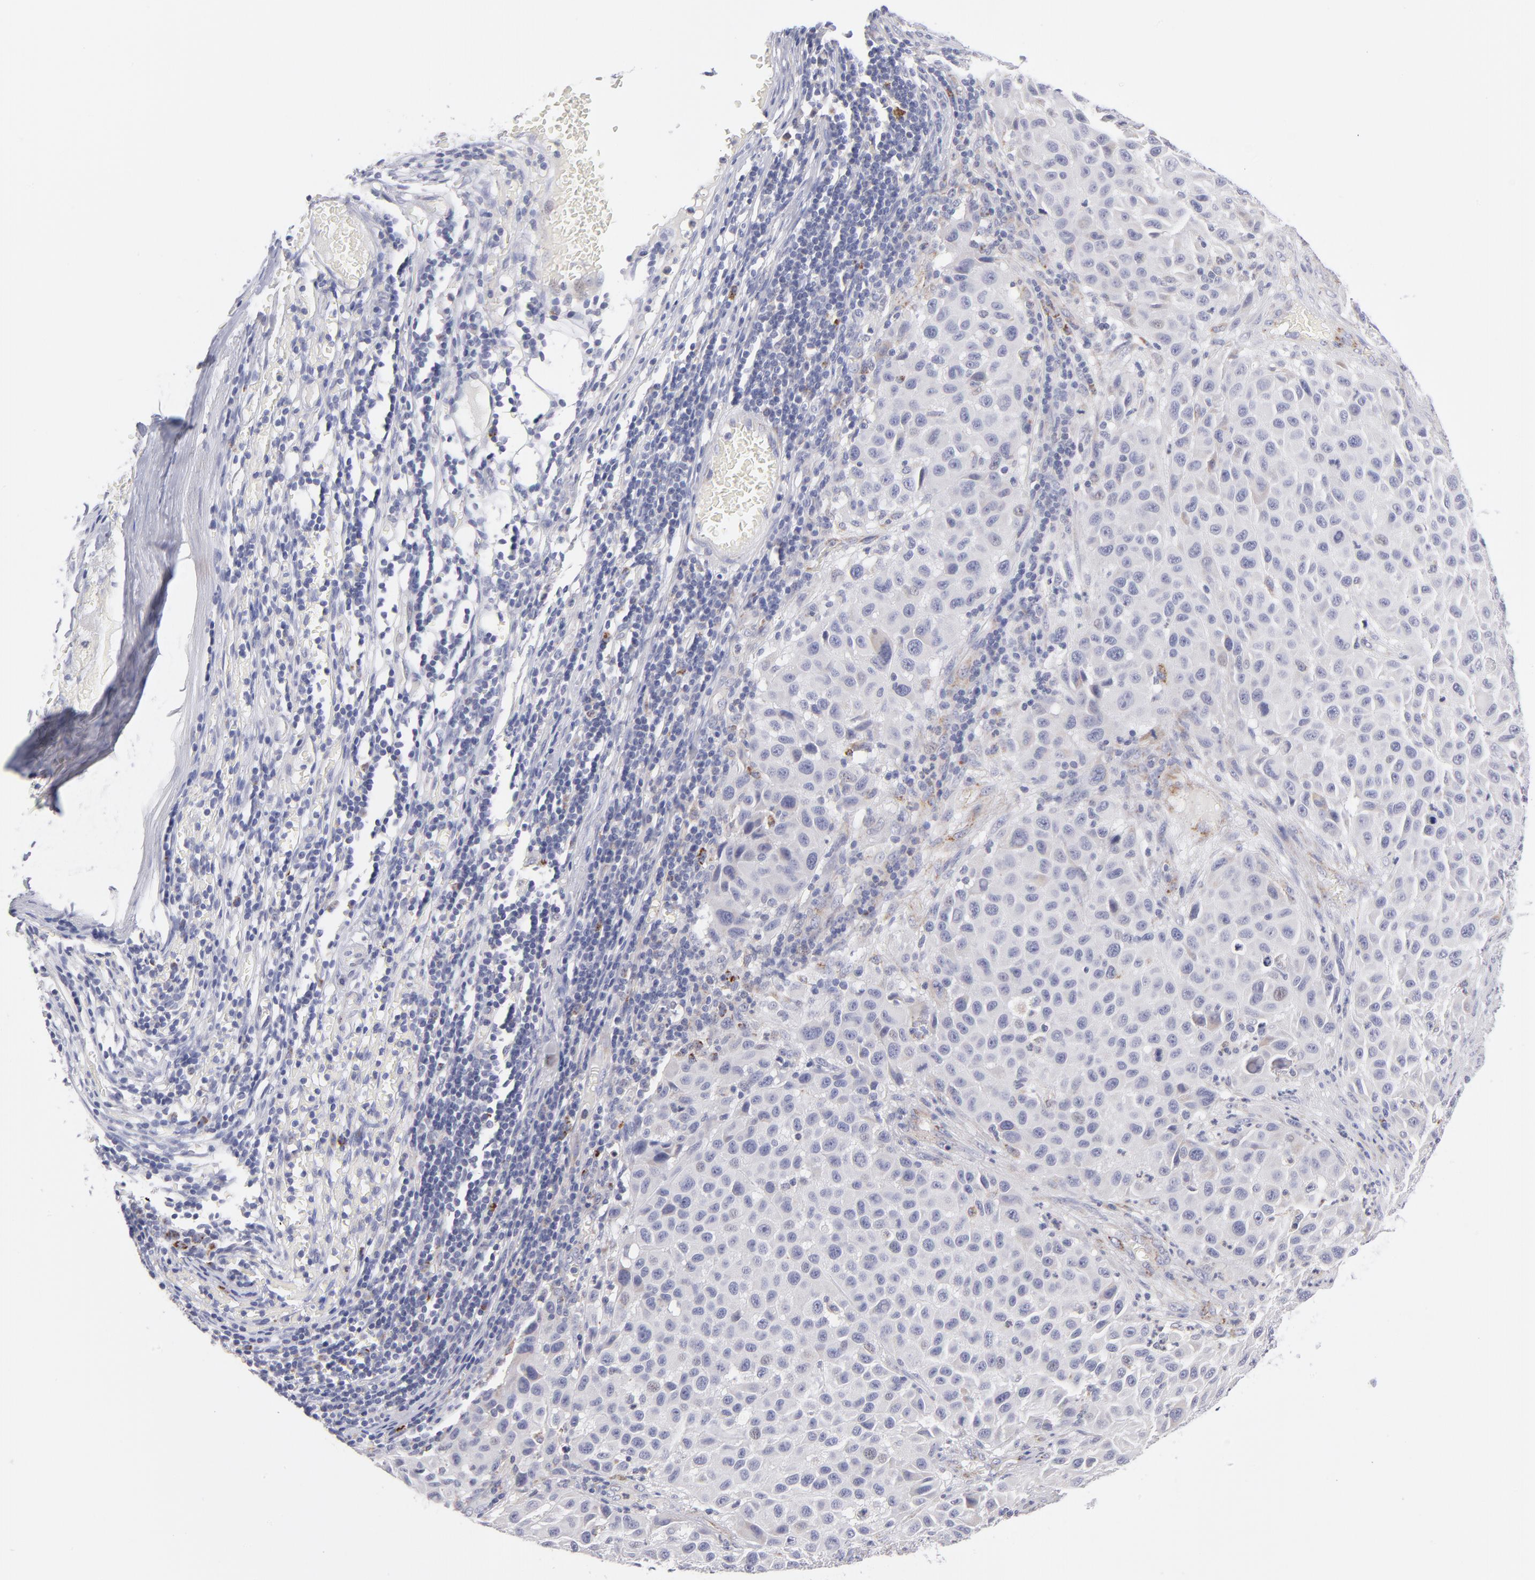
{"staining": {"intensity": "negative", "quantity": "none", "location": "none"}, "tissue": "melanoma", "cell_type": "Tumor cells", "image_type": "cancer", "snomed": [{"axis": "morphology", "description": "Malignant melanoma, Metastatic site"}, {"axis": "topography", "description": "Lymph node"}], "caption": "Photomicrograph shows no protein positivity in tumor cells of melanoma tissue.", "gene": "MTHFD2", "patient": {"sex": "male", "age": 61}}